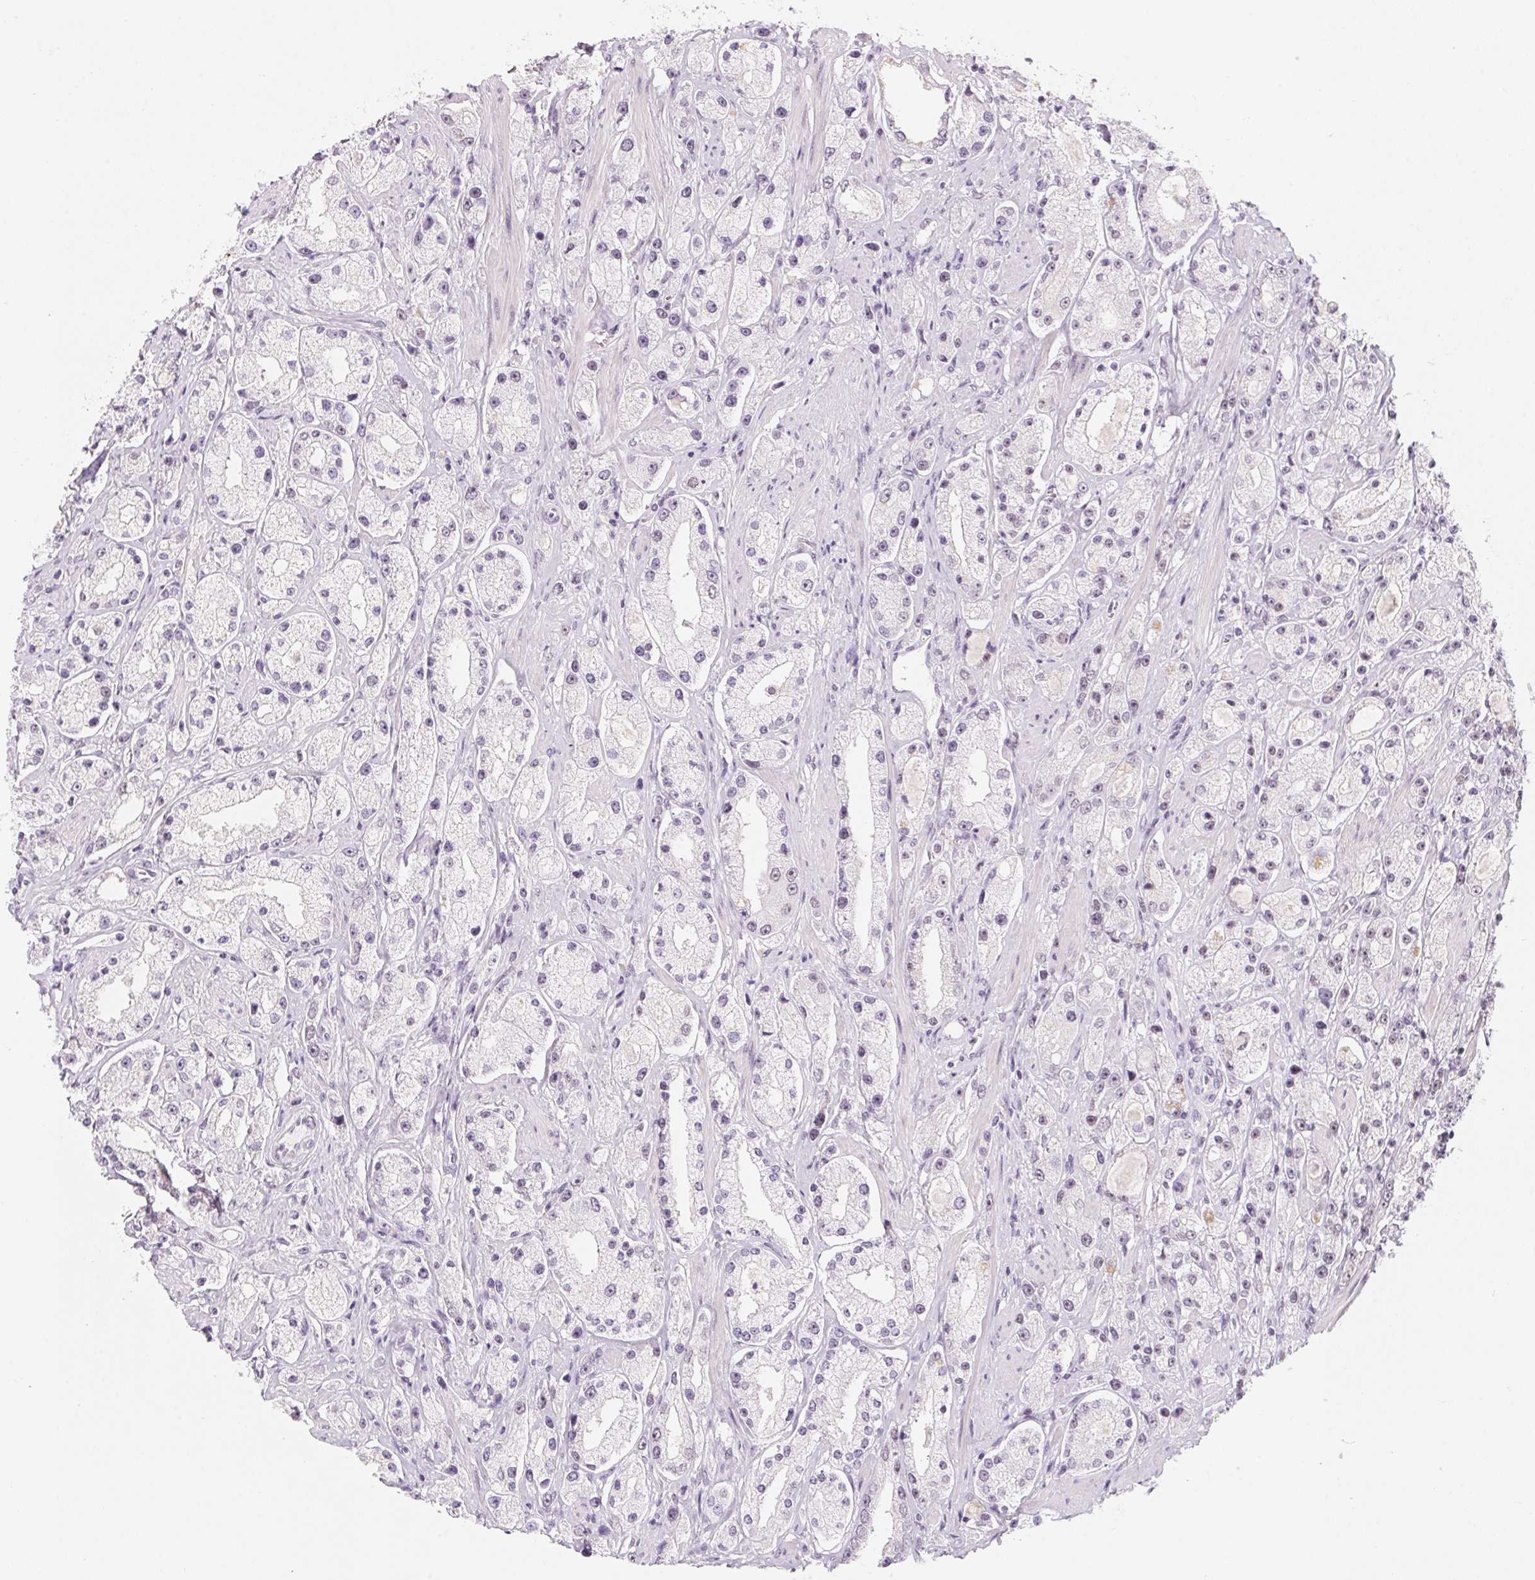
{"staining": {"intensity": "negative", "quantity": "none", "location": "none"}, "tissue": "prostate cancer", "cell_type": "Tumor cells", "image_type": "cancer", "snomed": [{"axis": "morphology", "description": "Adenocarcinoma, High grade"}, {"axis": "topography", "description": "Prostate"}], "caption": "High power microscopy photomicrograph of an immunohistochemistry photomicrograph of prostate adenocarcinoma (high-grade), revealing no significant expression in tumor cells.", "gene": "ZIC4", "patient": {"sex": "male", "age": 67}}